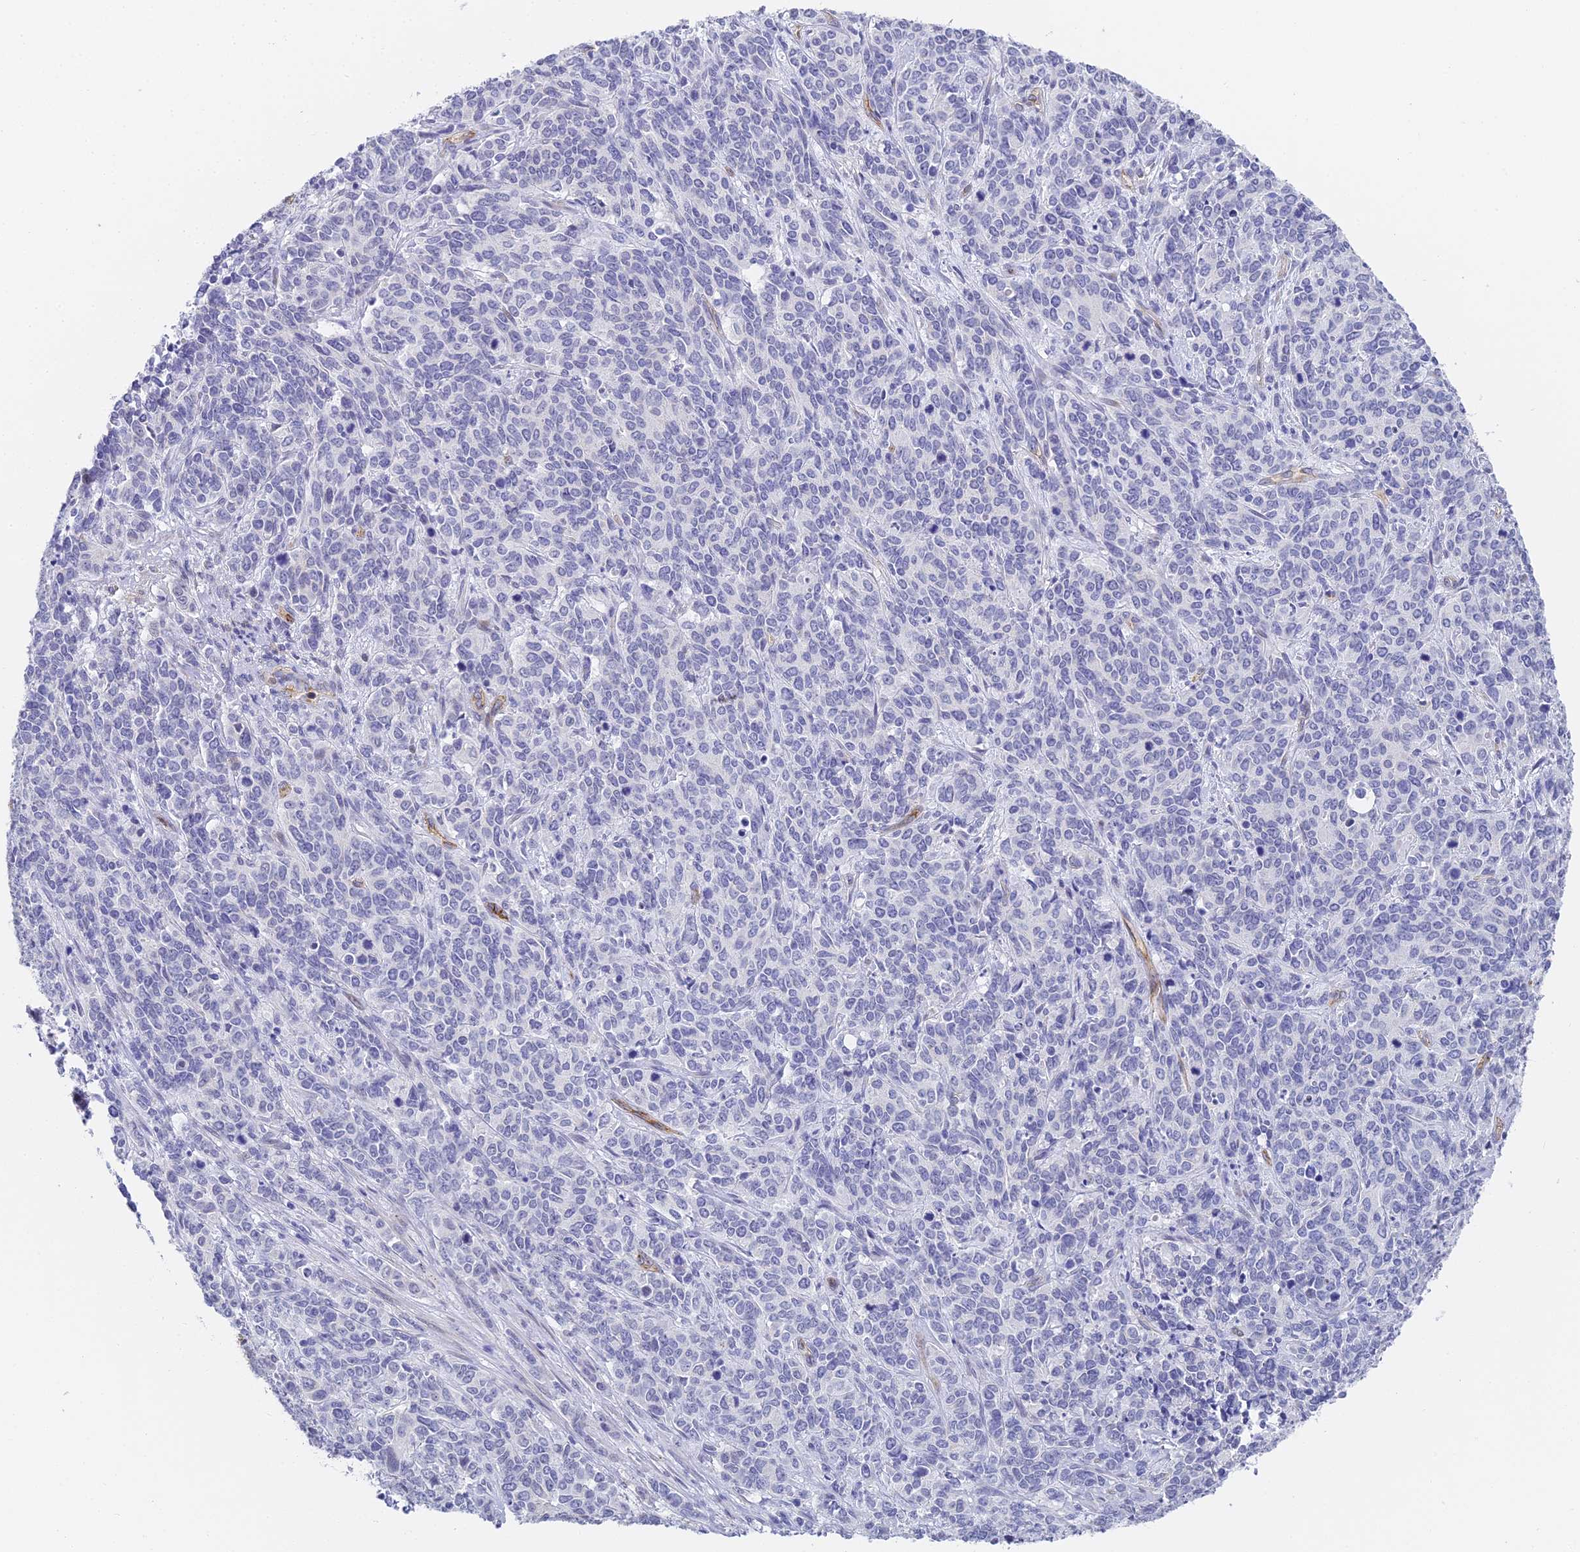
{"staining": {"intensity": "negative", "quantity": "none", "location": "none"}, "tissue": "cervical cancer", "cell_type": "Tumor cells", "image_type": "cancer", "snomed": [{"axis": "morphology", "description": "Squamous cell carcinoma, NOS"}, {"axis": "topography", "description": "Cervix"}], "caption": "Cervical squamous cell carcinoma stained for a protein using immunohistochemistry (IHC) reveals no positivity tumor cells.", "gene": "GJA1", "patient": {"sex": "female", "age": 60}}